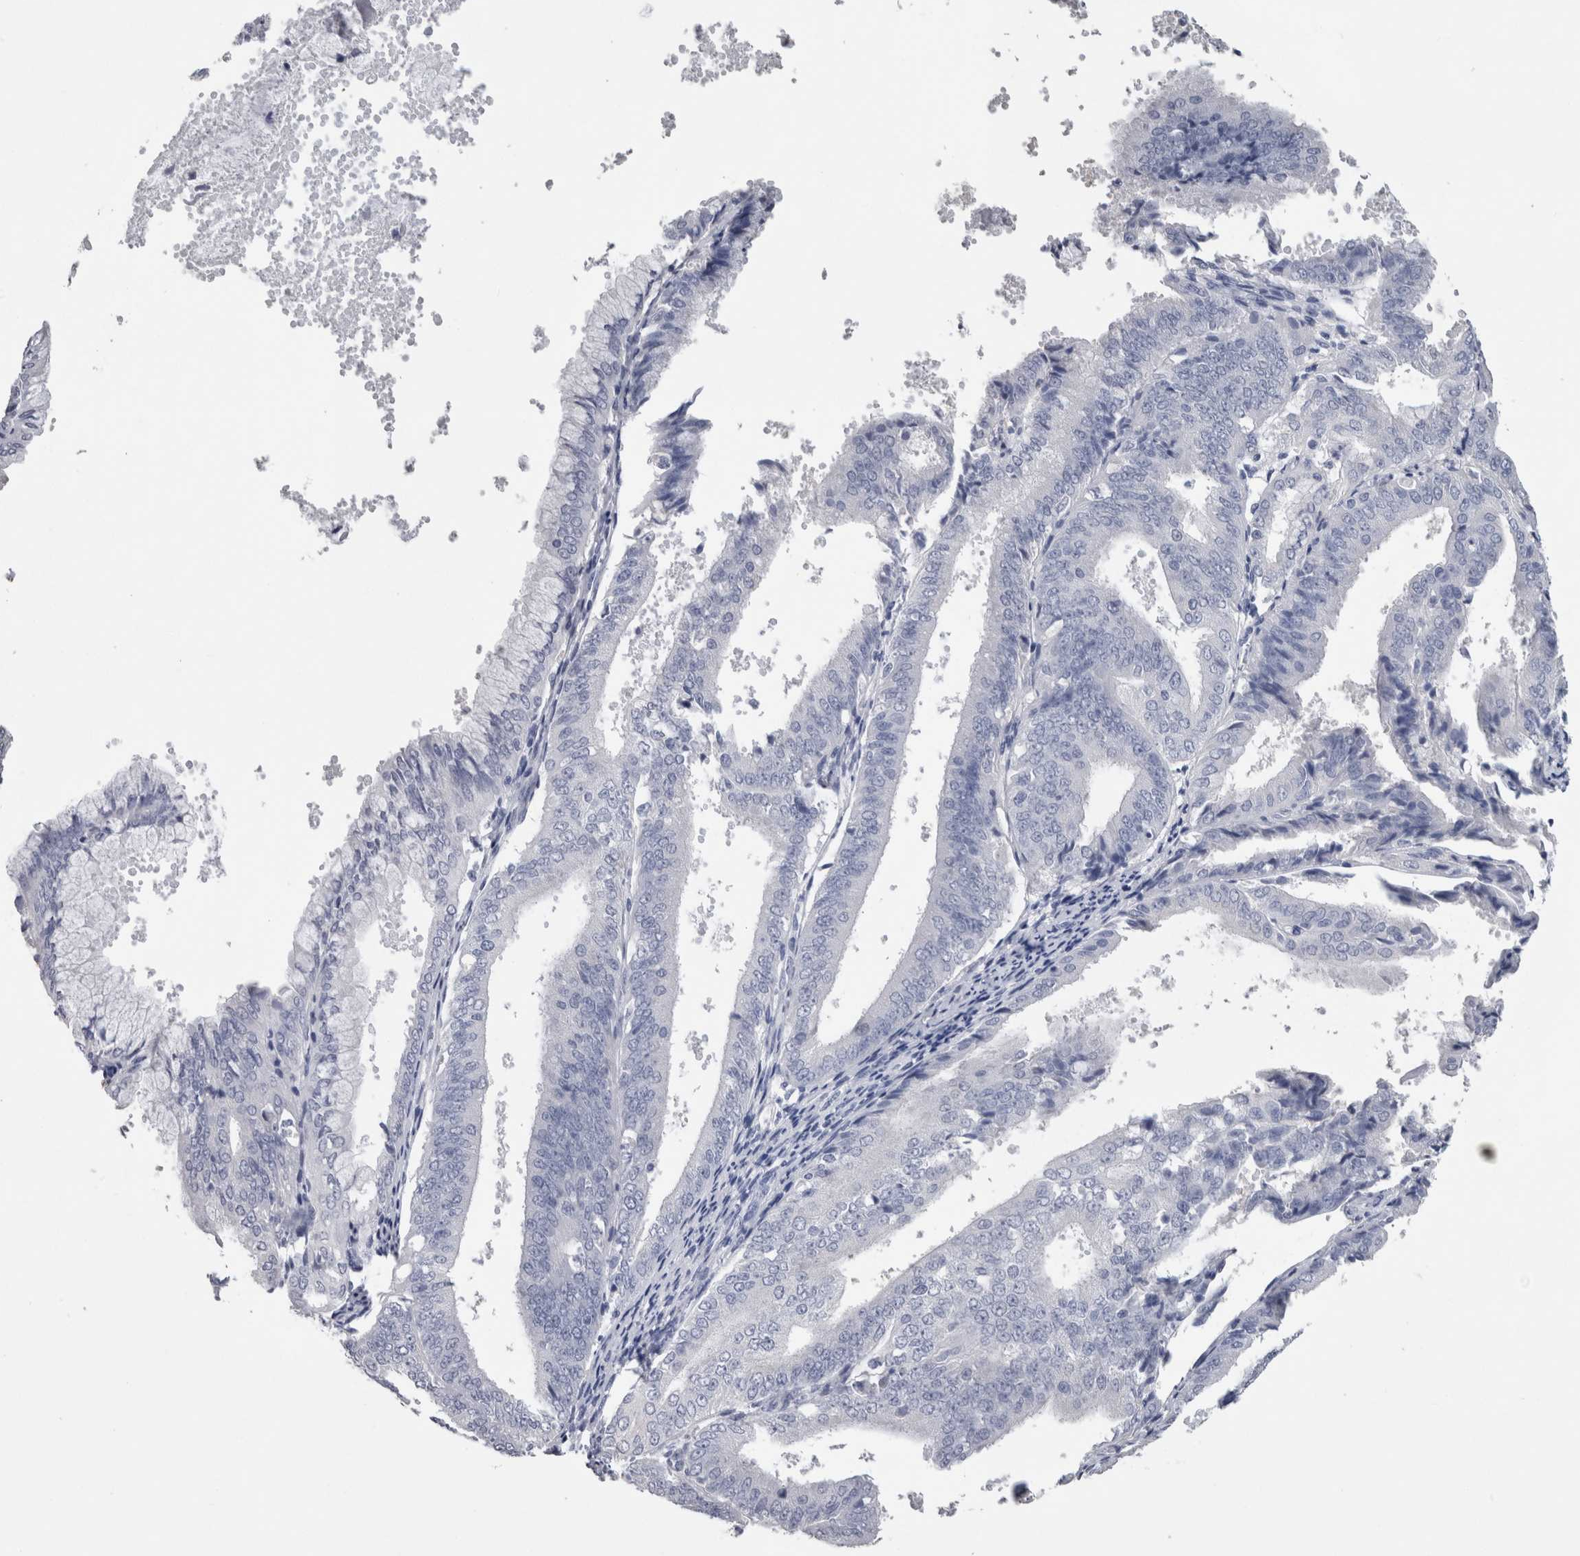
{"staining": {"intensity": "negative", "quantity": "none", "location": "none"}, "tissue": "endometrial cancer", "cell_type": "Tumor cells", "image_type": "cancer", "snomed": [{"axis": "morphology", "description": "Adenocarcinoma, NOS"}, {"axis": "topography", "description": "Endometrium"}], "caption": "Endometrial cancer was stained to show a protein in brown. There is no significant staining in tumor cells.", "gene": "CA8", "patient": {"sex": "female", "age": 63}}